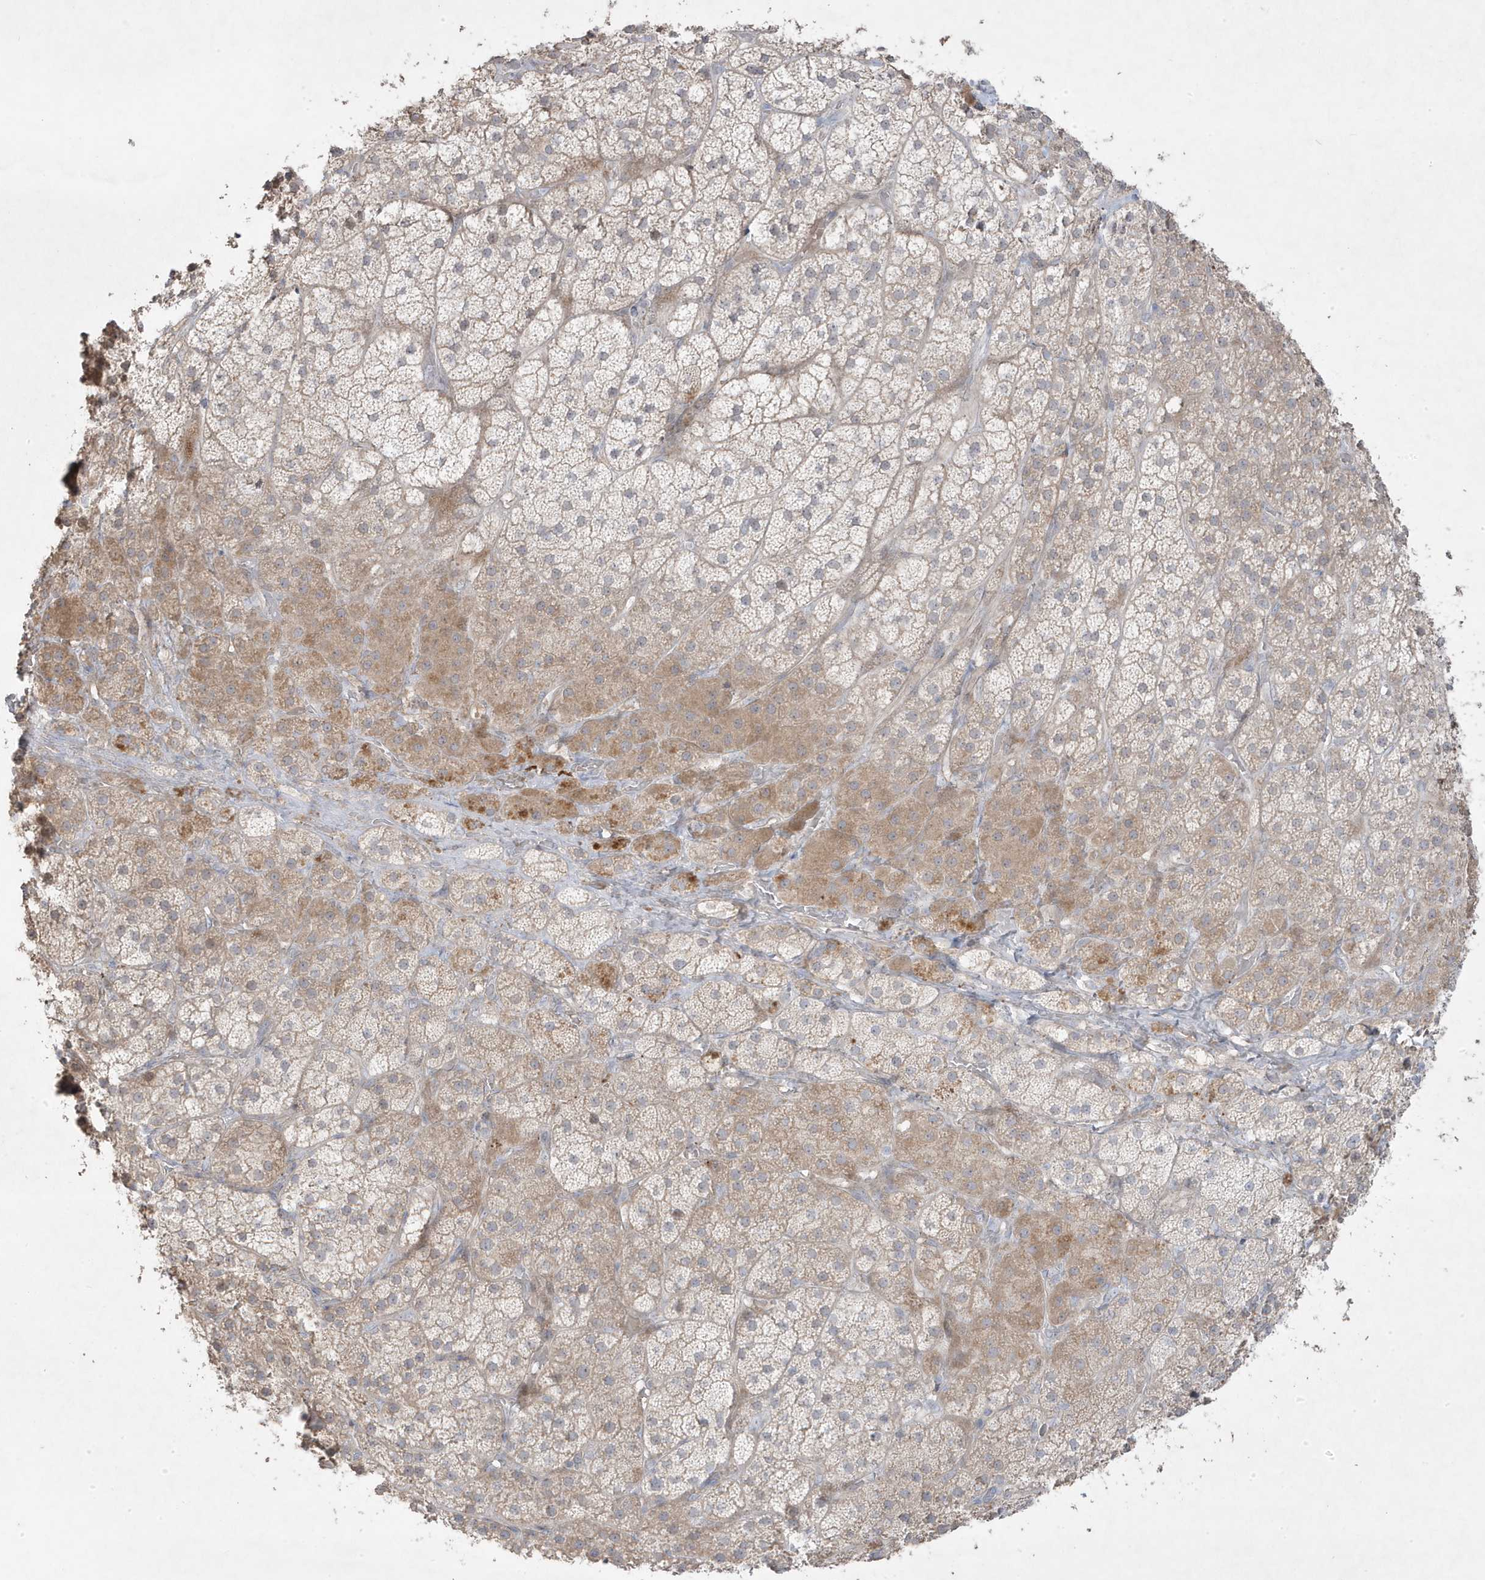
{"staining": {"intensity": "weak", "quantity": "<25%", "location": "cytoplasmic/membranous"}, "tissue": "adrenal gland", "cell_type": "Glandular cells", "image_type": "normal", "snomed": [{"axis": "morphology", "description": "Normal tissue, NOS"}, {"axis": "topography", "description": "Adrenal gland"}], "caption": "Human adrenal gland stained for a protein using IHC displays no positivity in glandular cells.", "gene": "RGL4", "patient": {"sex": "male", "age": 57}}